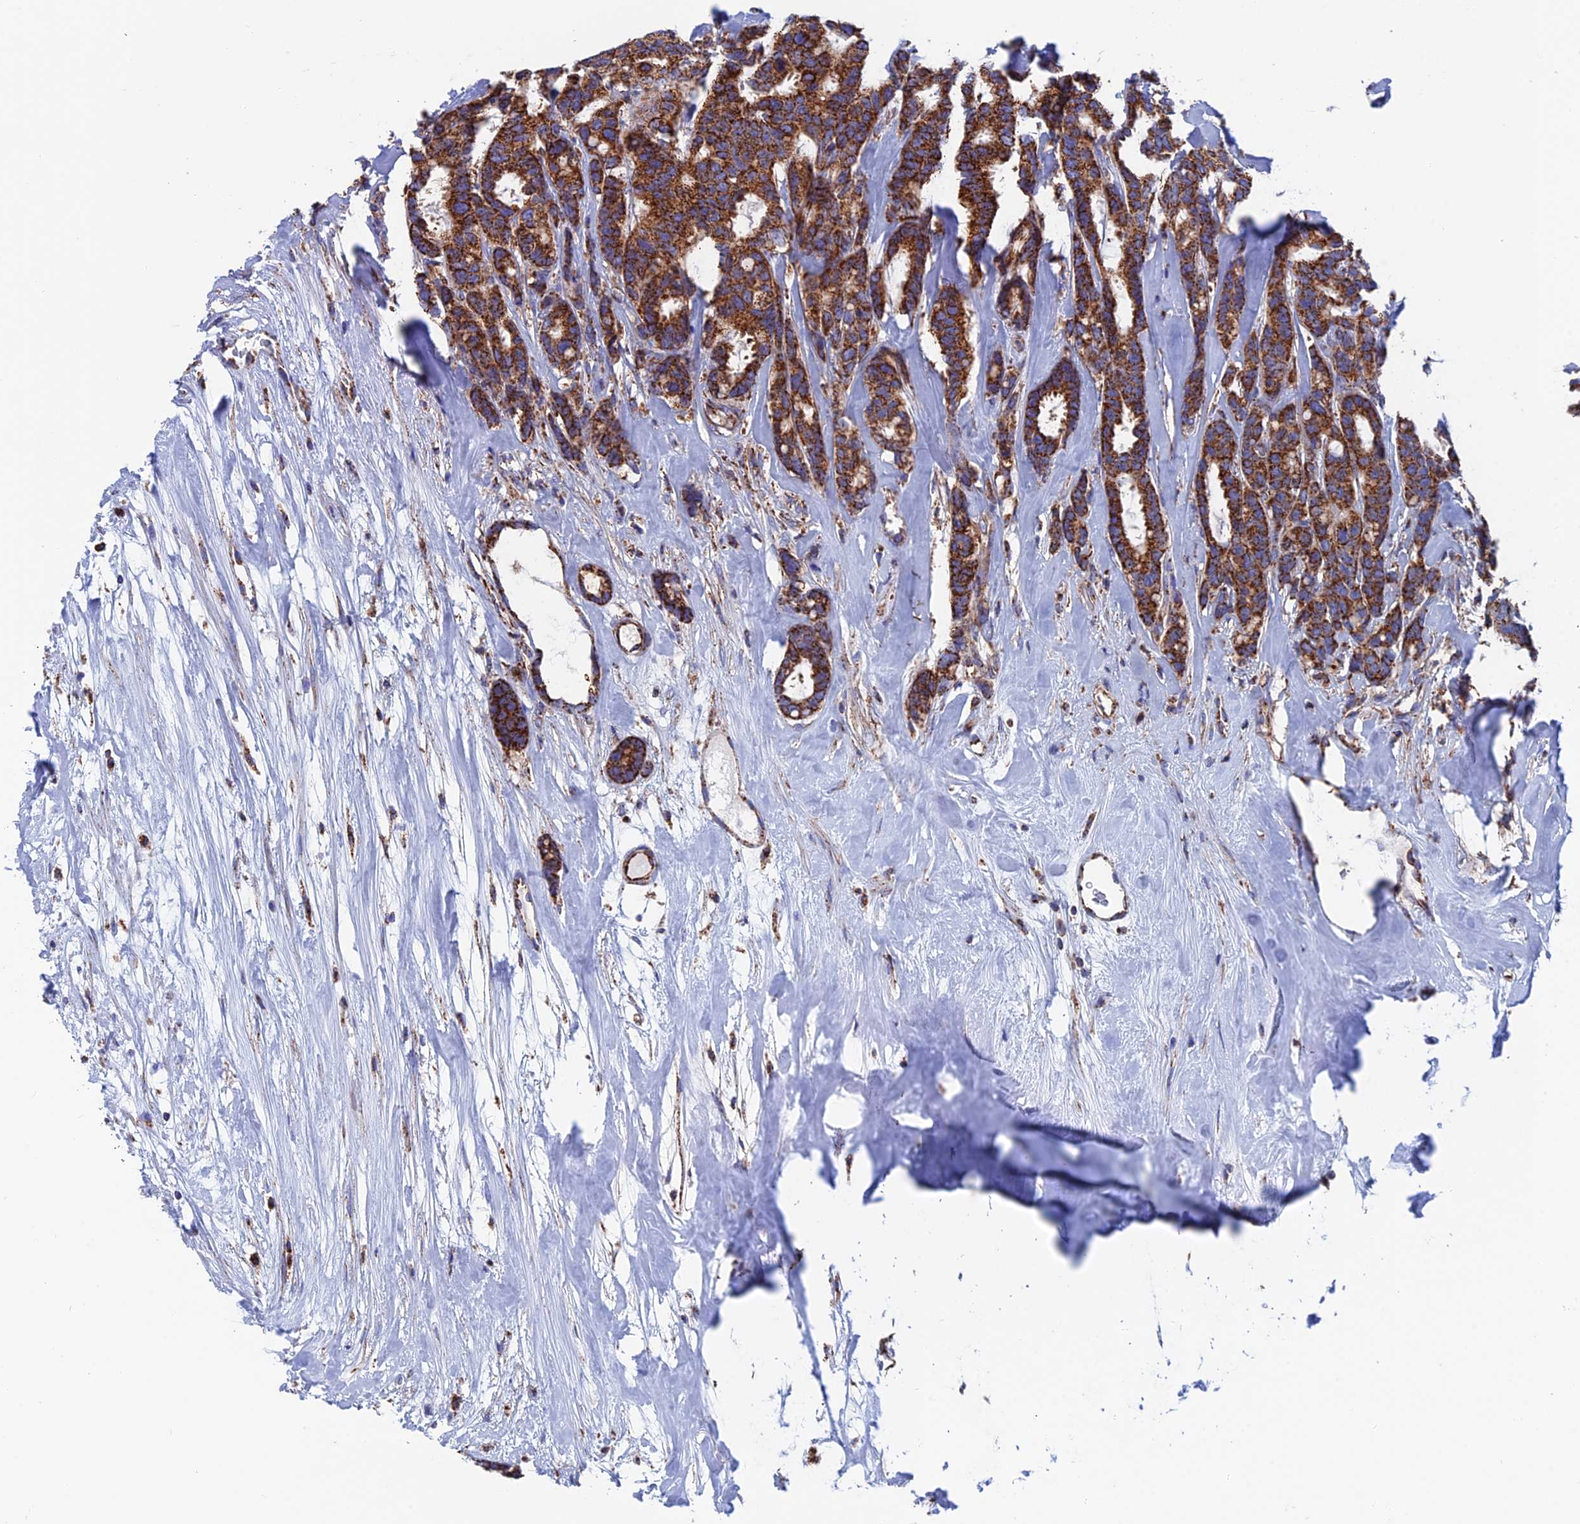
{"staining": {"intensity": "strong", "quantity": ">75%", "location": "cytoplasmic/membranous"}, "tissue": "breast cancer", "cell_type": "Tumor cells", "image_type": "cancer", "snomed": [{"axis": "morphology", "description": "Duct carcinoma"}, {"axis": "topography", "description": "Breast"}], "caption": "There is high levels of strong cytoplasmic/membranous positivity in tumor cells of breast cancer, as demonstrated by immunohistochemical staining (brown color).", "gene": "WDR83", "patient": {"sex": "female", "age": 87}}